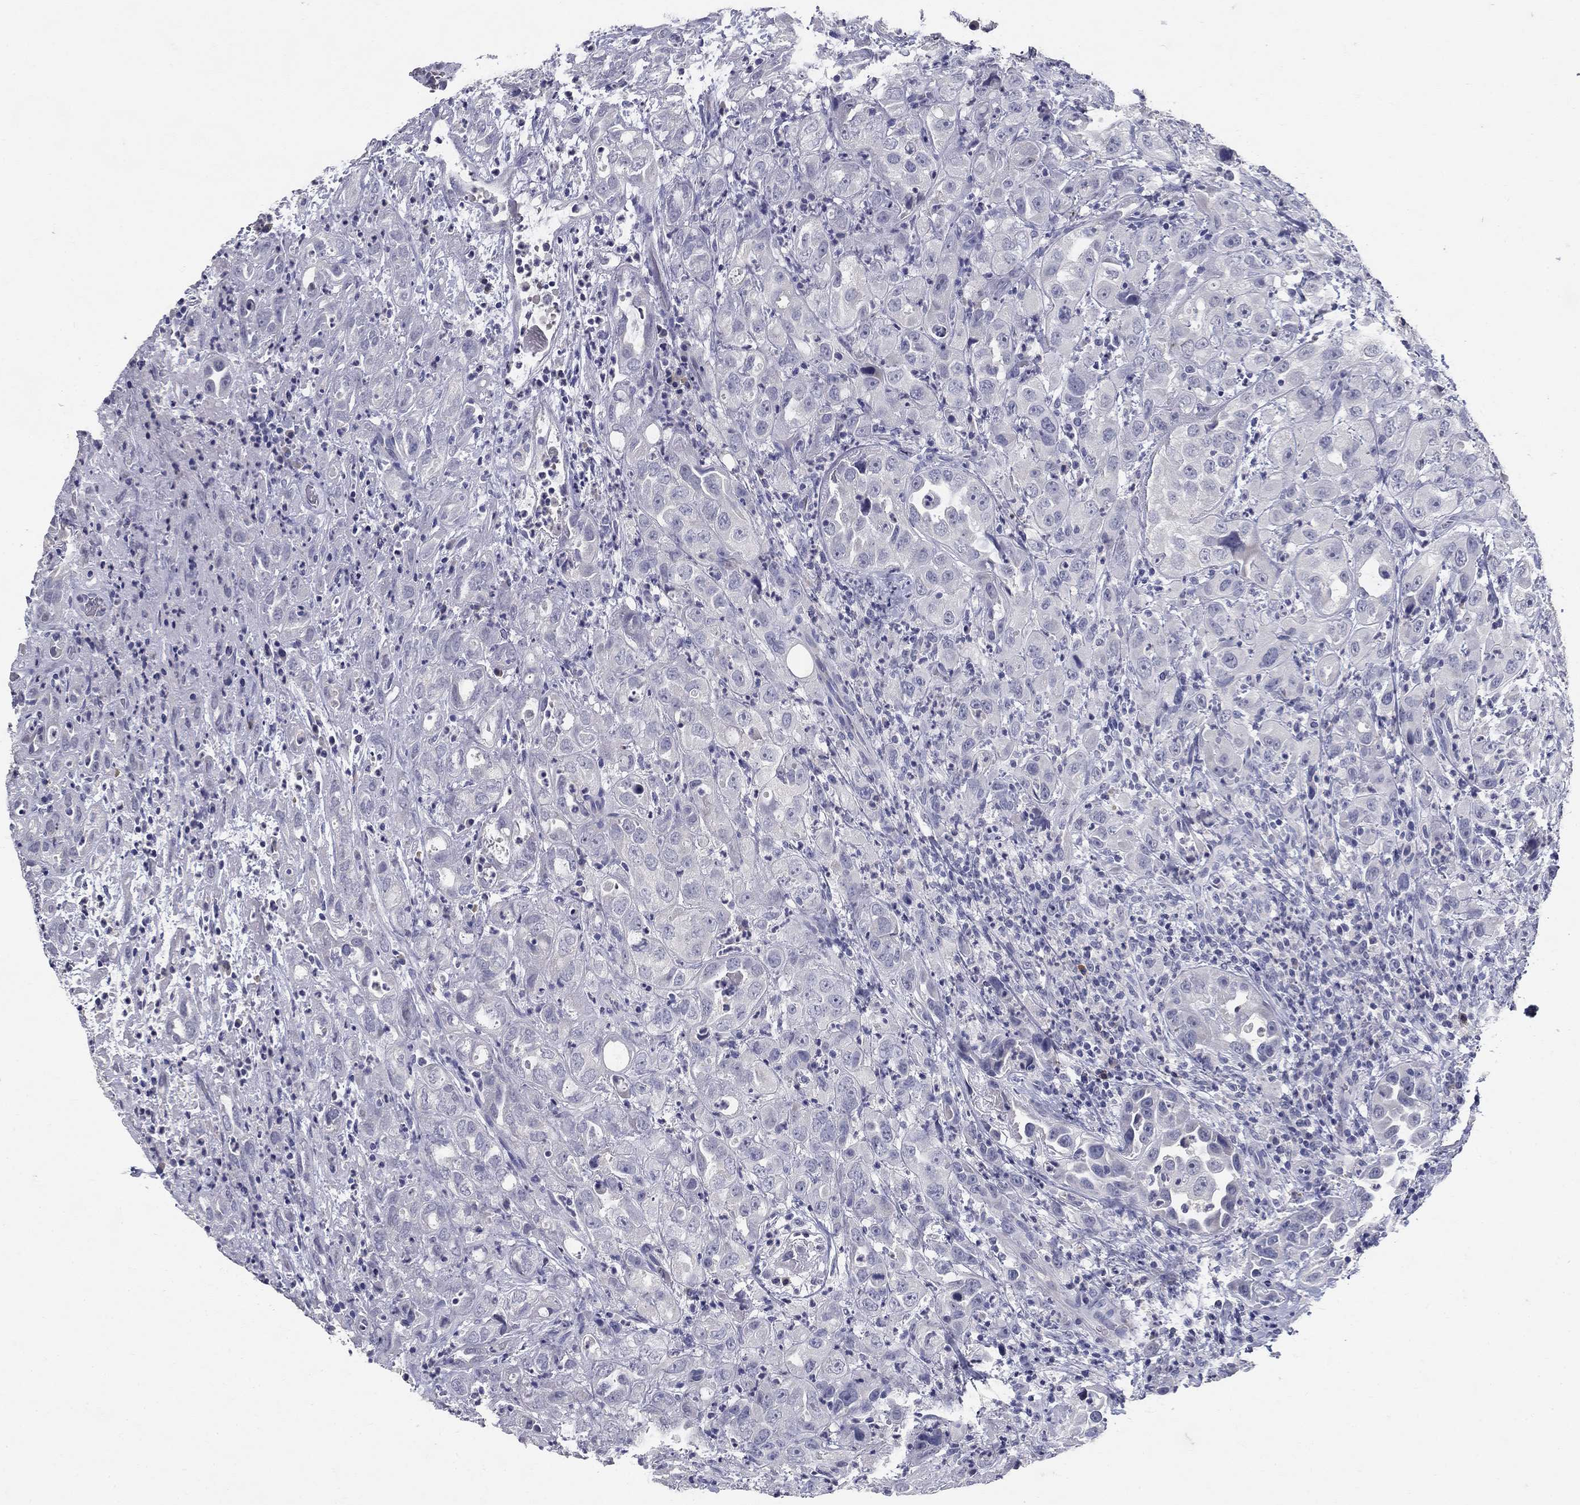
{"staining": {"intensity": "negative", "quantity": "none", "location": "none"}, "tissue": "urothelial cancer", "cell_type": "Tumor cells", "image_type": "cancer", "snomed": [{"axis": "morphology", "description": "Urothelial carcinoma, High grade"}, {"axis": "topography", "description": "Urinary bladder"}], "caption": "Immunohistochemistry (IHC) histopathology image of neoplastic tissue: human urothelial carcinoma (high-grade) stained with DAB reveals no significant protein expression in tumor cells.", "gene": "POMC", "patient": {"sex": "female", "age": 41}}